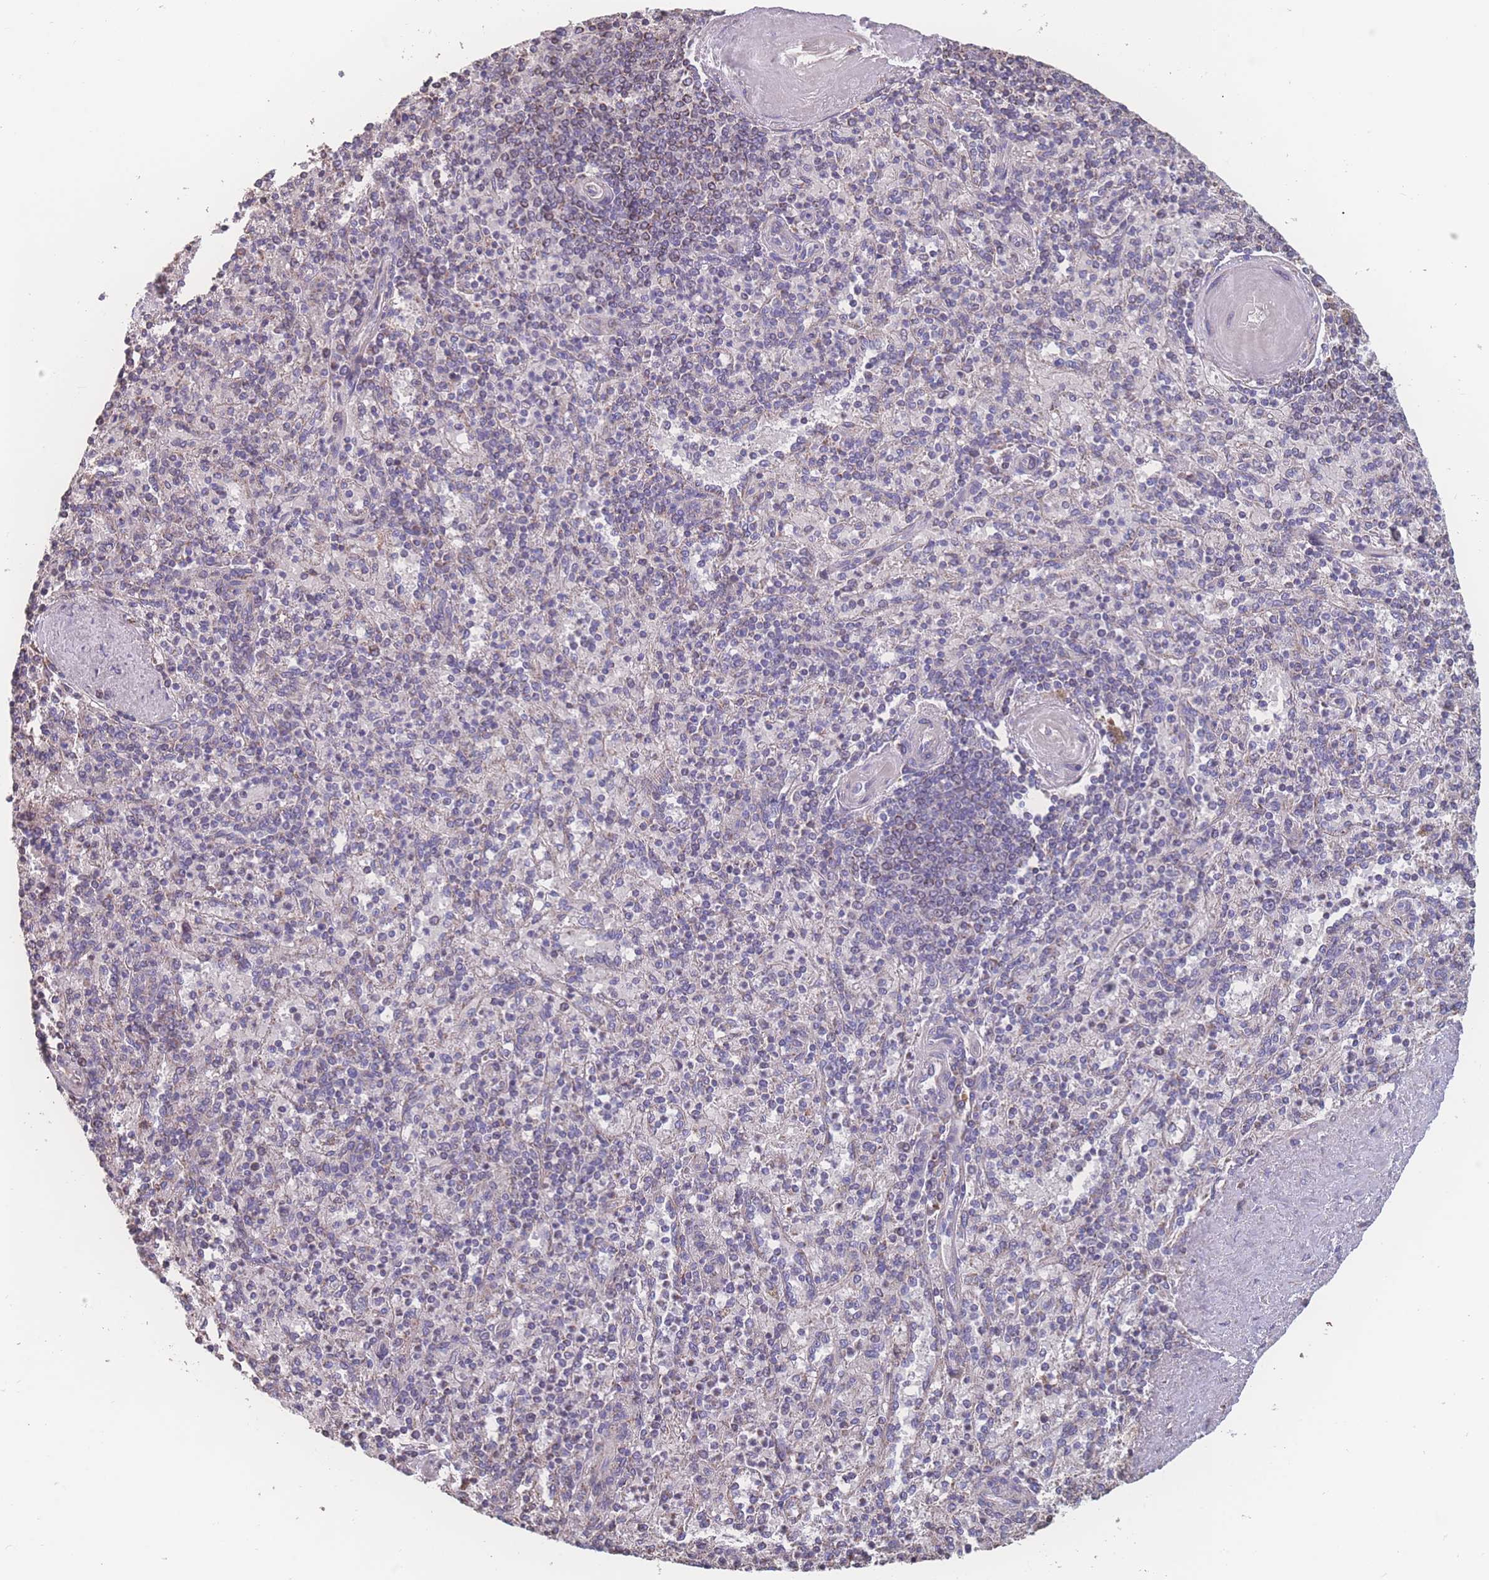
{"staining": {"intensity": "moderate", "quantity": "<25%", "location": "cytoplasmic/membranous"}, "tissue": "spleen", "cell_type": "Cells in red pulp", "image_type": "normal", "snomed": [{"axis": "morphology", "description": "Normal tissue, NOS"}, {"axis": "topography", "description": "Spleen"}], "caption": "IHC (DAB) staining of unremarkable human spleen reveals moderate cytoplasmic/membranous protein positivity in about <25% of cells in red pulp.", "gene": "SGSM3", "patient": {"sex": "male", "age": 82}}